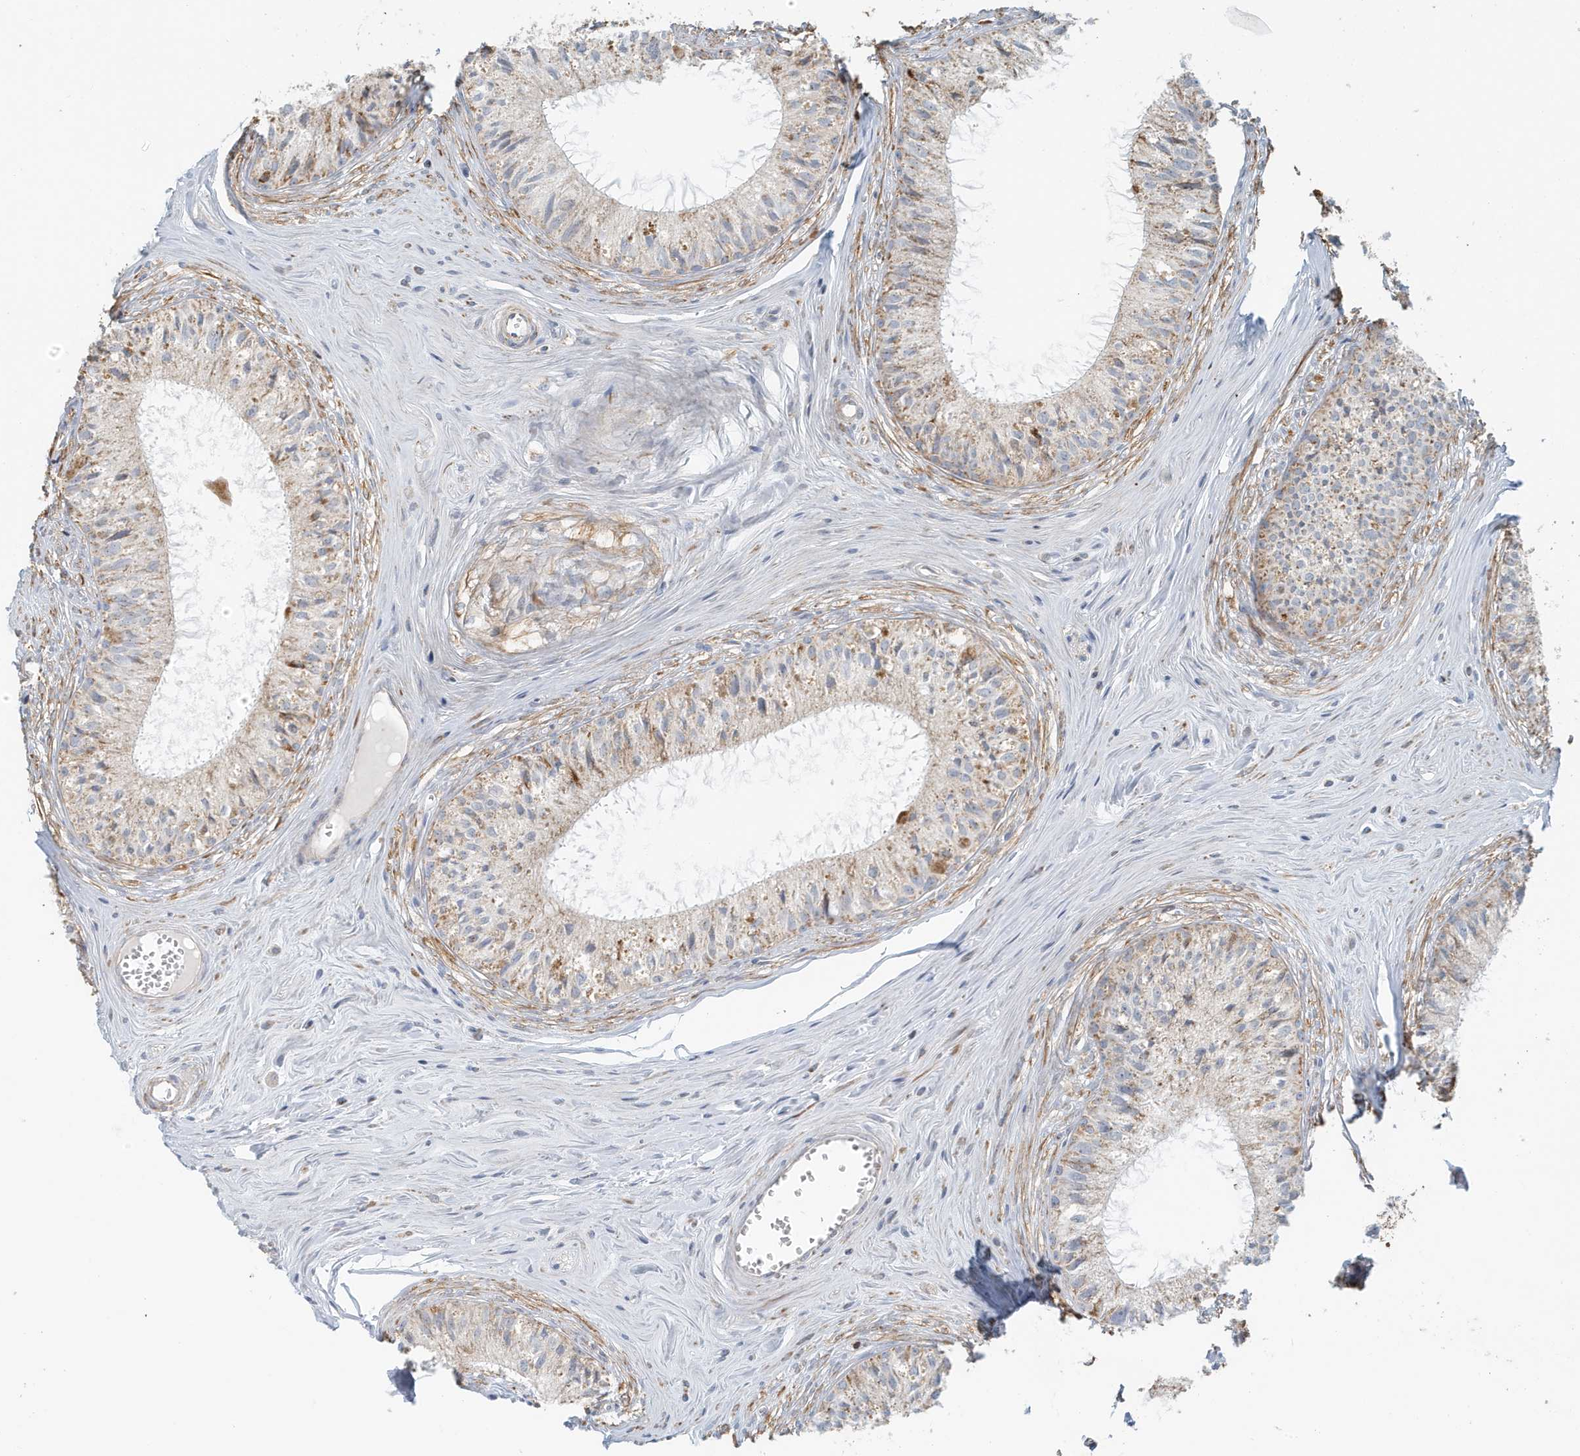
{"staining": {"intensity": "moderate", "quantity": "<25%", "location": "cytoplasmic/membranous"}, "tissue": "epididymis", "cell_type": "Glandular cells", "image_type": "normal", "snomed": [{"axis": "morphology", "description": "Normal tissue, NOS"}, {"axis": "topography", "description": "Epididymis"}], "caption": "Immunohistochemical staining of unremarkable human epididymis displays <25% levels of moderate cytoplasmic/membranous protein expression in about <25% of glandular cells.", "gene": "MAN1A1", "patient": {"sex": "male", "age": 36}}